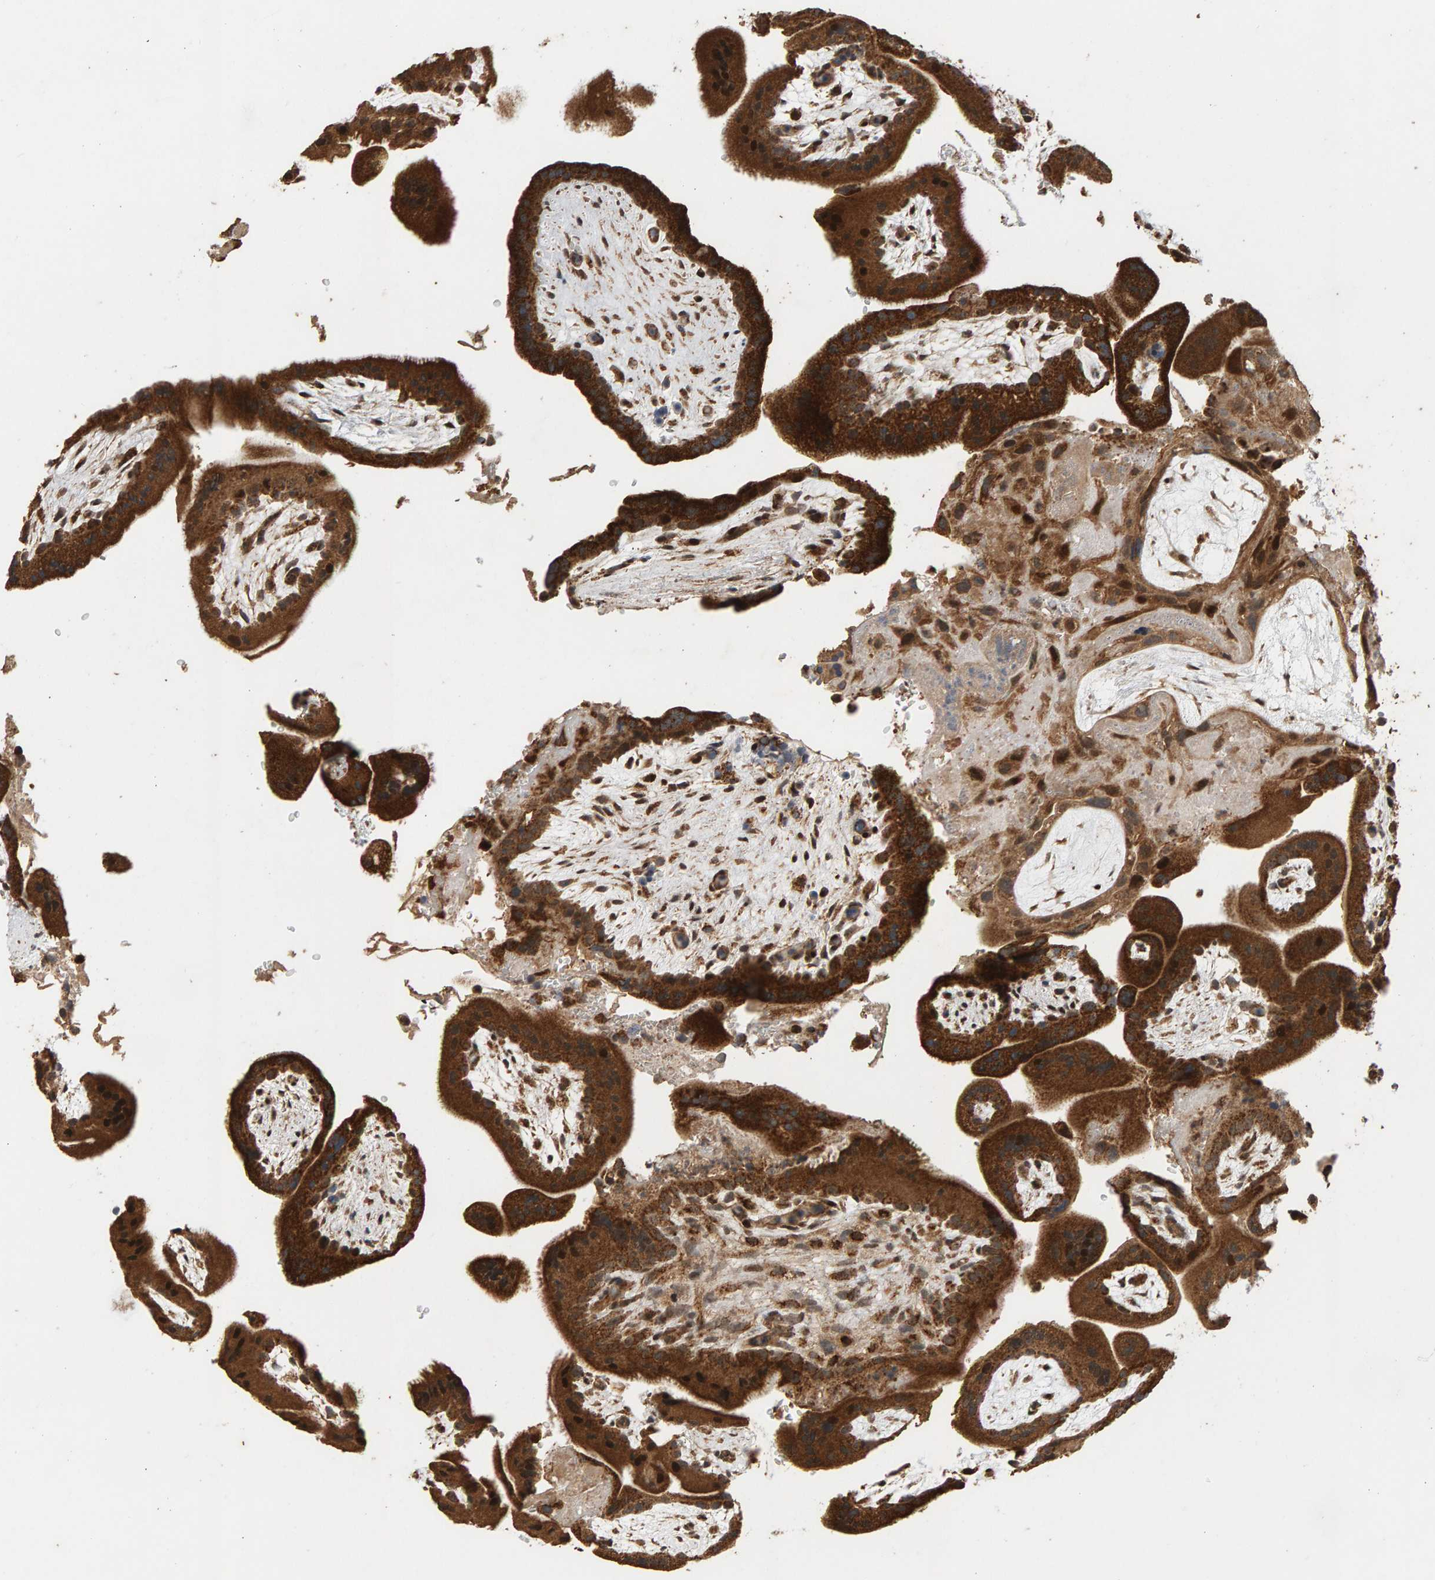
{"staining": {"intensity": "strong", "quantity": ">75%", "location": "cytoplasmic/membranous,nuclear"}, "tissue": "placenta", "cell_type": "Decidual cells", "image_type": "normal", "snomed": [{"axis": "morphology", "description": "Normal tissue, NOS"}, {"axis": "topography", "description": "Placenta"}], "caption": "The immunohistochemical stain highlights strong cytoplasmic/membranous,nuclear positivity in decidual cells of normal placenta.", "gene": "GSTK1", "patient": {"sex": "female", "age": 35}}